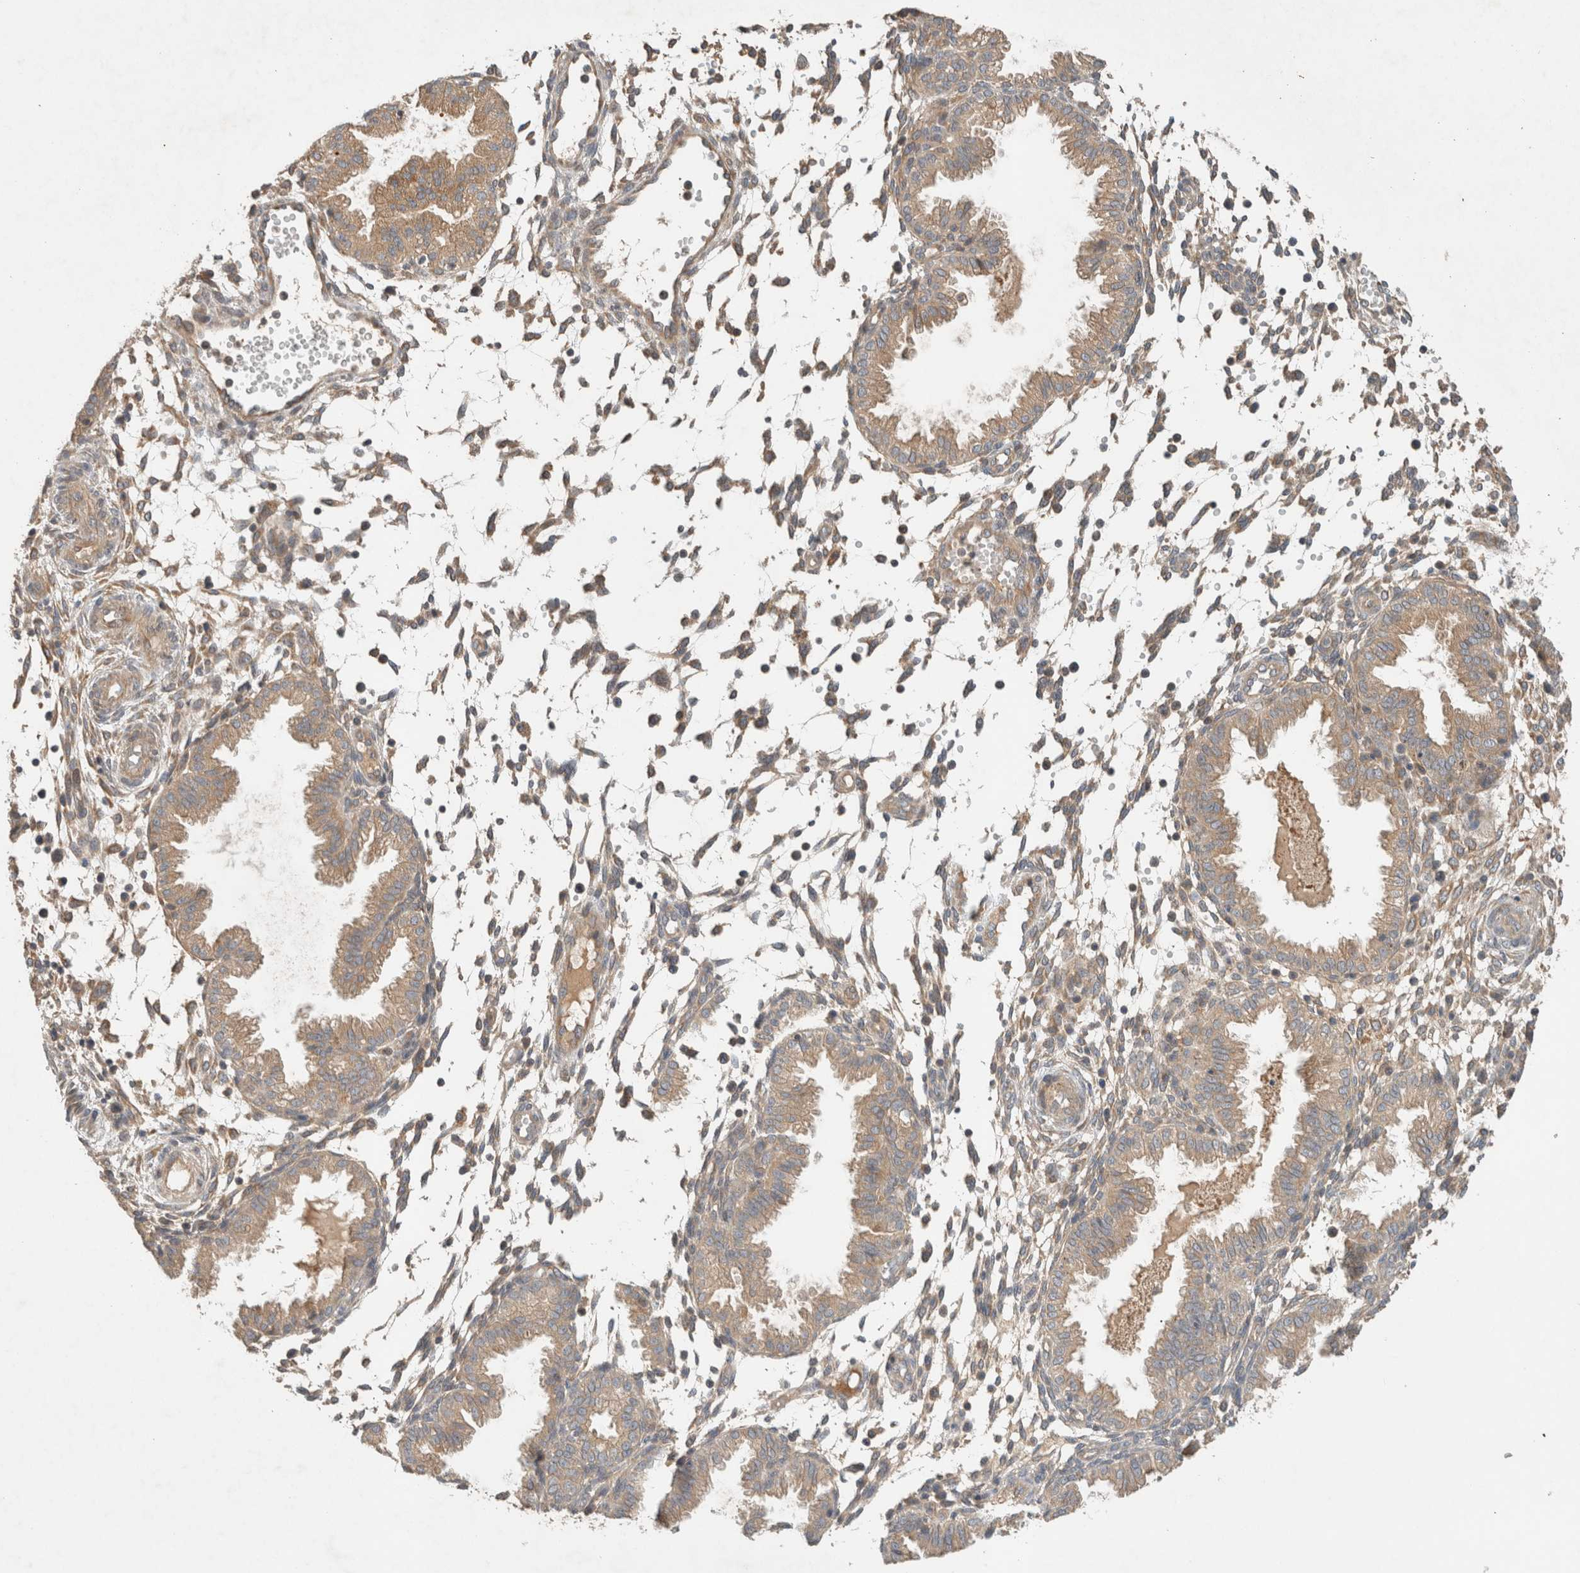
{"staining": {"intensity": "weak", "quantity": "25%-75%", "location": "cytoplasmic/membranous"}, "tissue": "endometrium", "cell_type": "Cells in endometrial stroma", "image_type": "normal", "snomed": [{"axis": "morphology", "description": "Normal tissue, NOS"}, {"axis": "topography", "description": "Endometrium"}], "caption": "Protein analysis of normal endometrium demonstrates weak cytoplasmic/membranous expression in approximately 25%-75% of cells in endometrial stroma. (DAB (3,3'-diaminobenzidine) IHC, brown staining for protein, blue staining for nuclei).", "gene": "ARMC9", "patient": {"sex": "female", "age": 33}}